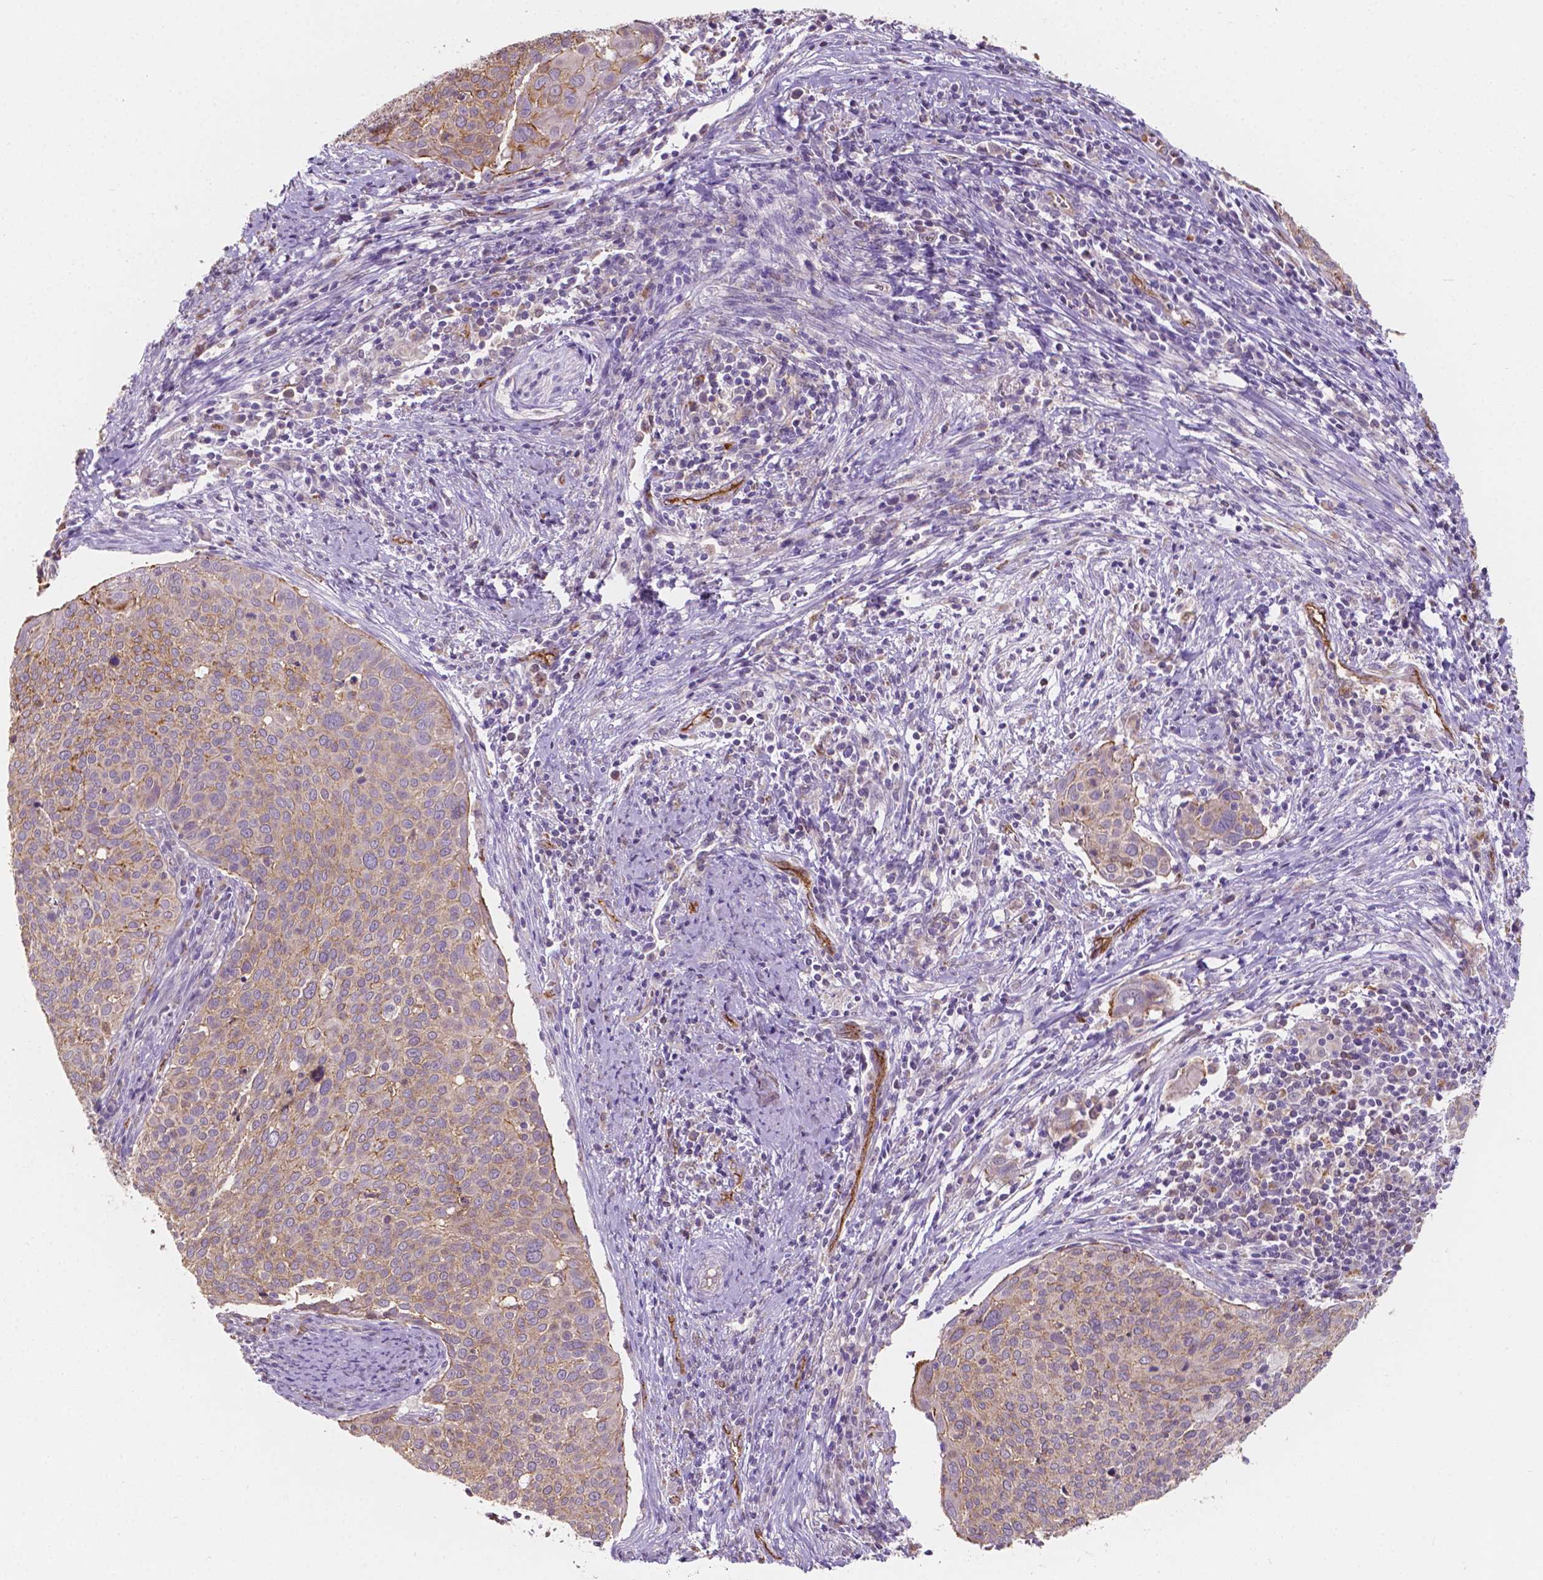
{"staining": {"intensity": "weak", "quantity": "25%-75%", "location": "cytoplasmic/membranous"}, "tissue": "cervical cancer", "cell_type": "Tumor cells", "image_type": "cancer", "snomed": [{"axis": "morphology", "description": "Squamous cell carcinoma, NOS"}, {"axis": "topography", "description": "Cervix"}], "caption": "A brown stain highlights weak cytoplasmic/membranous expression of a protein in squamous cell carcinoma (cervical) tumor cells.", "gene": "SLC22A4", "patient": {"sex": "female", "age": 39}}